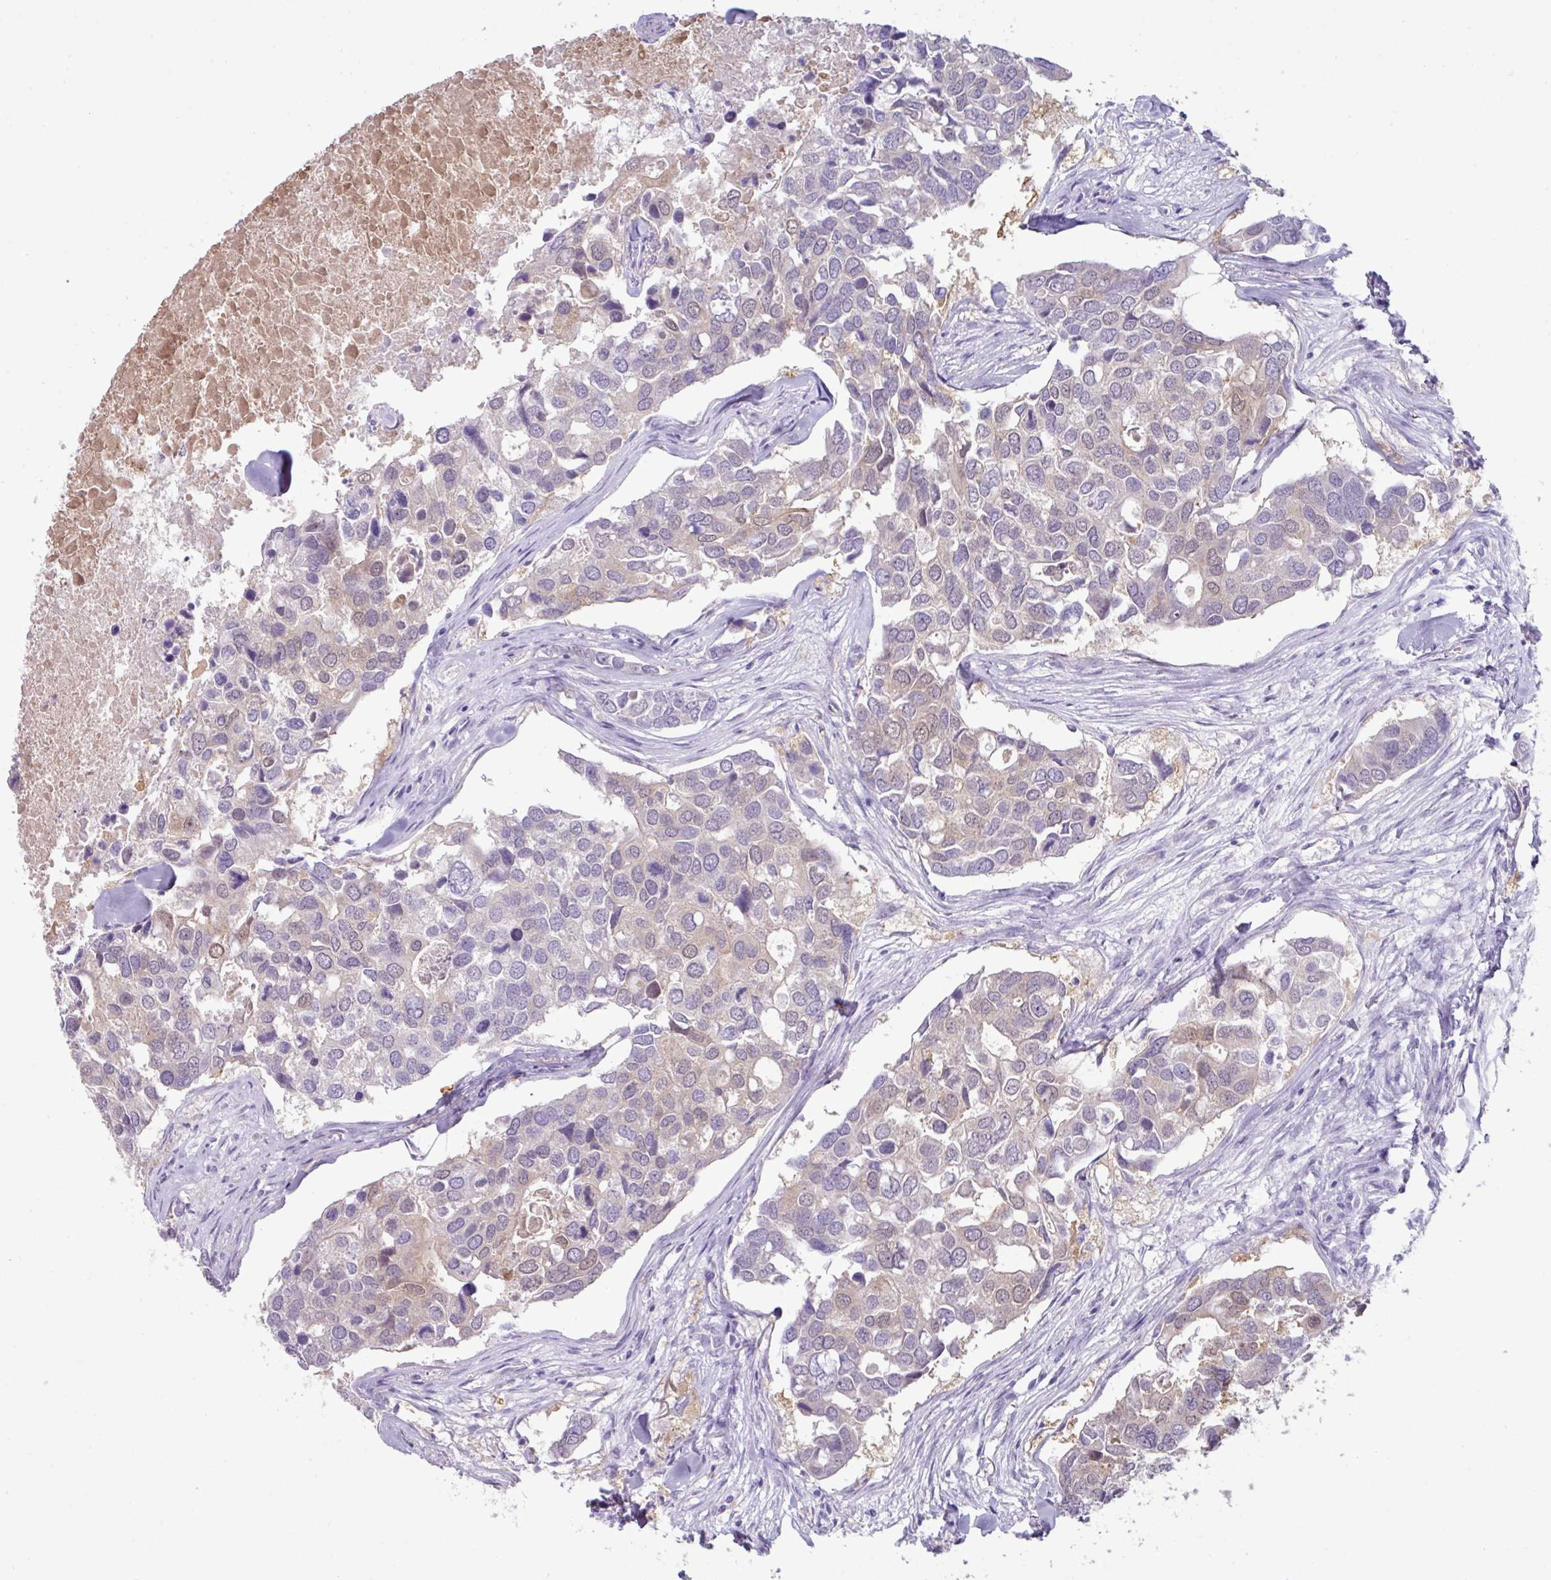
{"staining": {"intensity": "weak", "quantity": "25%-75%", "location": "cytoplasmic/membranous"}, "tissue": "breast cancer", "cell_type": "Tumor cells", "image_type": "cancer", "snomed": [{"axis": "morphology", "description": "Duct carcinoma"}, {"axis": "topography", "description": "Breast"}], "caption": "Immunohistochemistry (DAB (3,3'-diaminobenzidine)) staining of human breast intraductal carcinoma shows weak cytoplasmic/membranous protein expression in about 25%-75% of tumor cells.", "gene": "NCCRP1", "patient": {"sex": "female", "age": 83}}